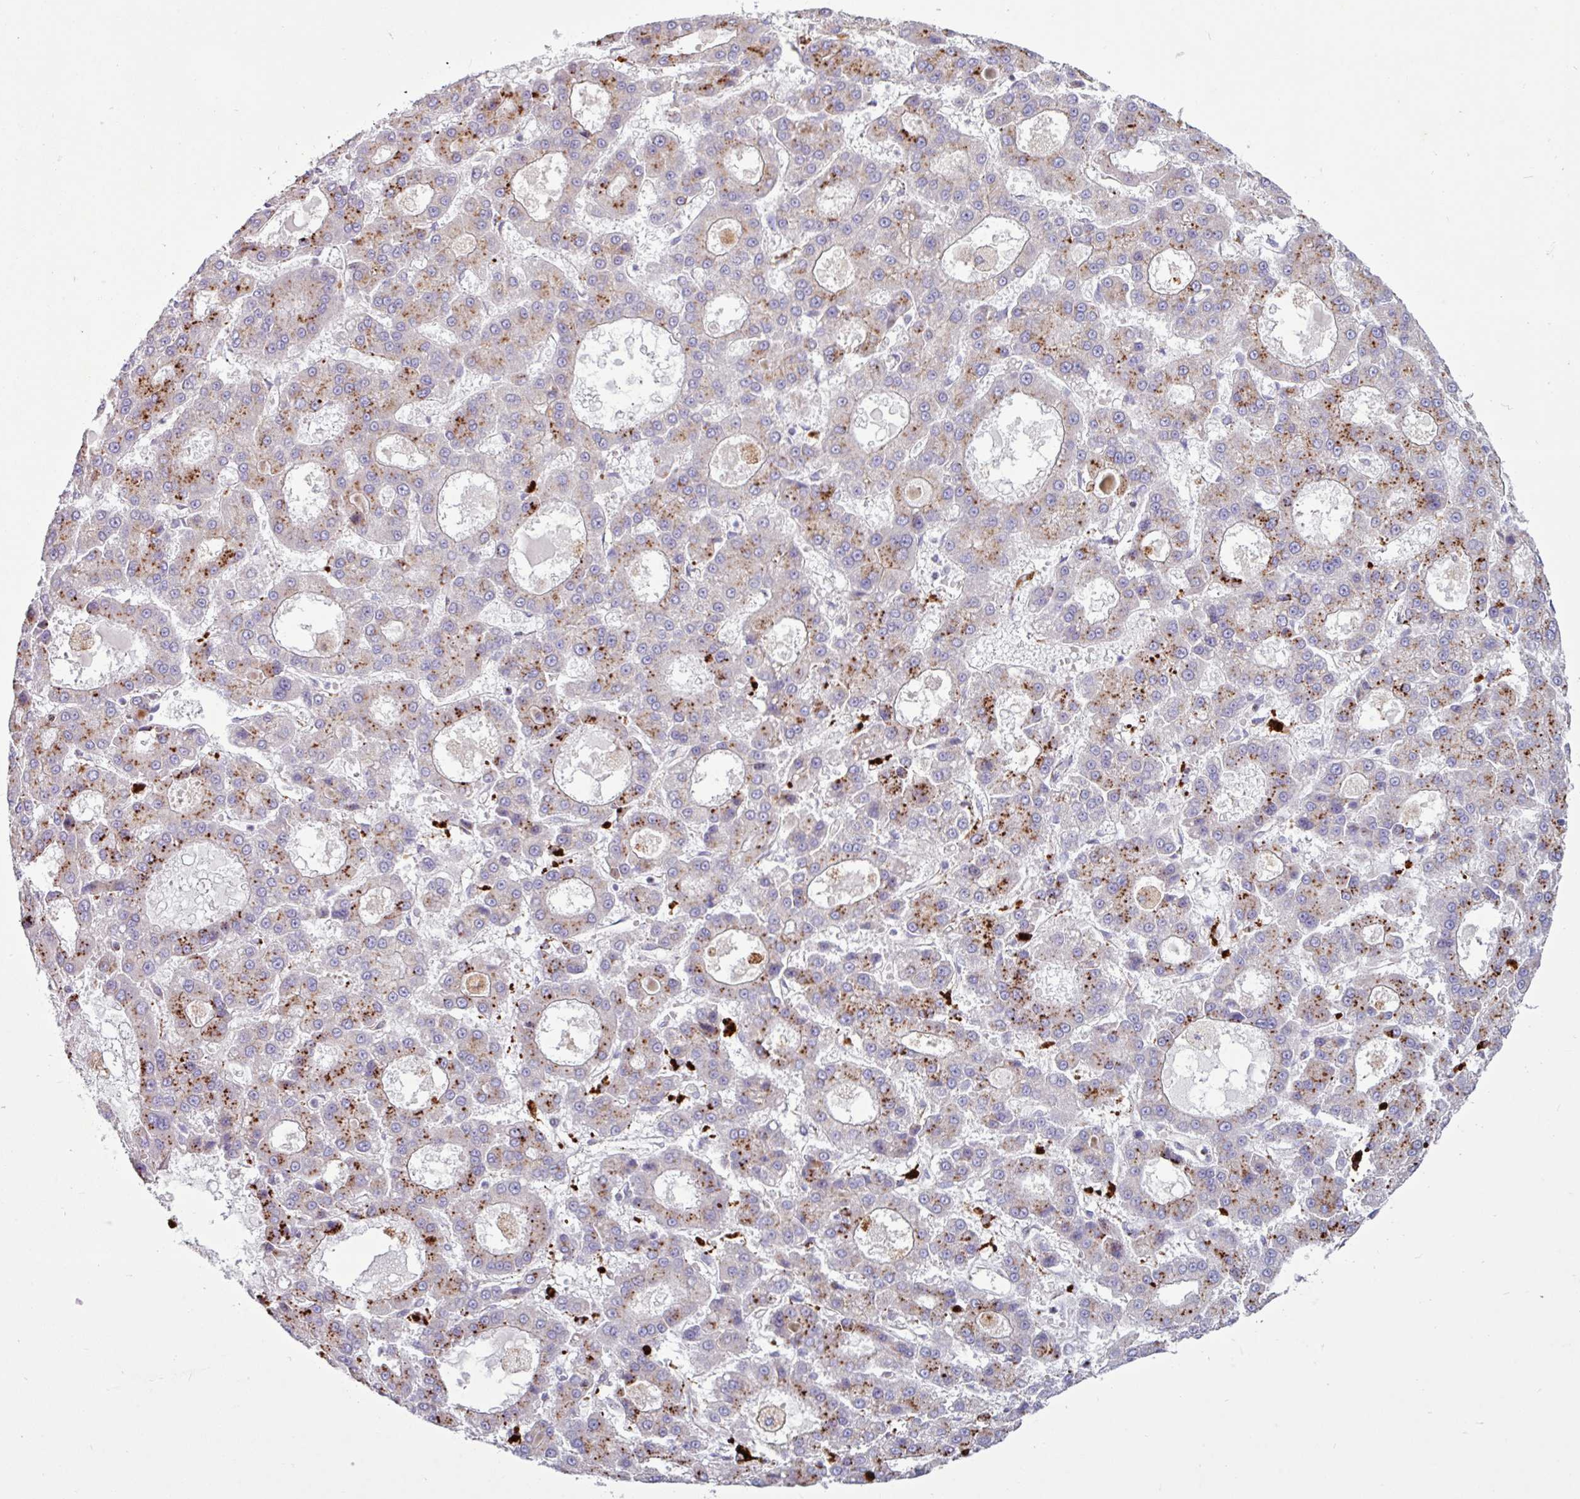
{"staining": {"intensity": "moderate", "quantity": "25%-75%", "location": "cytoplasmic/membranous"}, "tissue": "liver cancer", "cell_type": "Tumor cells", "image_type": "cancer", "snomed": [{"axis": "morphology", "description": "Carcinoma, Hepatocellular, NOS"}, {"axis": "topography", "description": "Liver"}], "caption": "Liver cancer (hepatocellular carcinoma) stained for a protein displays moderate cytoplasmic/membranous positivity in tumor cells.", "gene": "AMIGO2", "patient": {"sex": "male", "age": 70}}